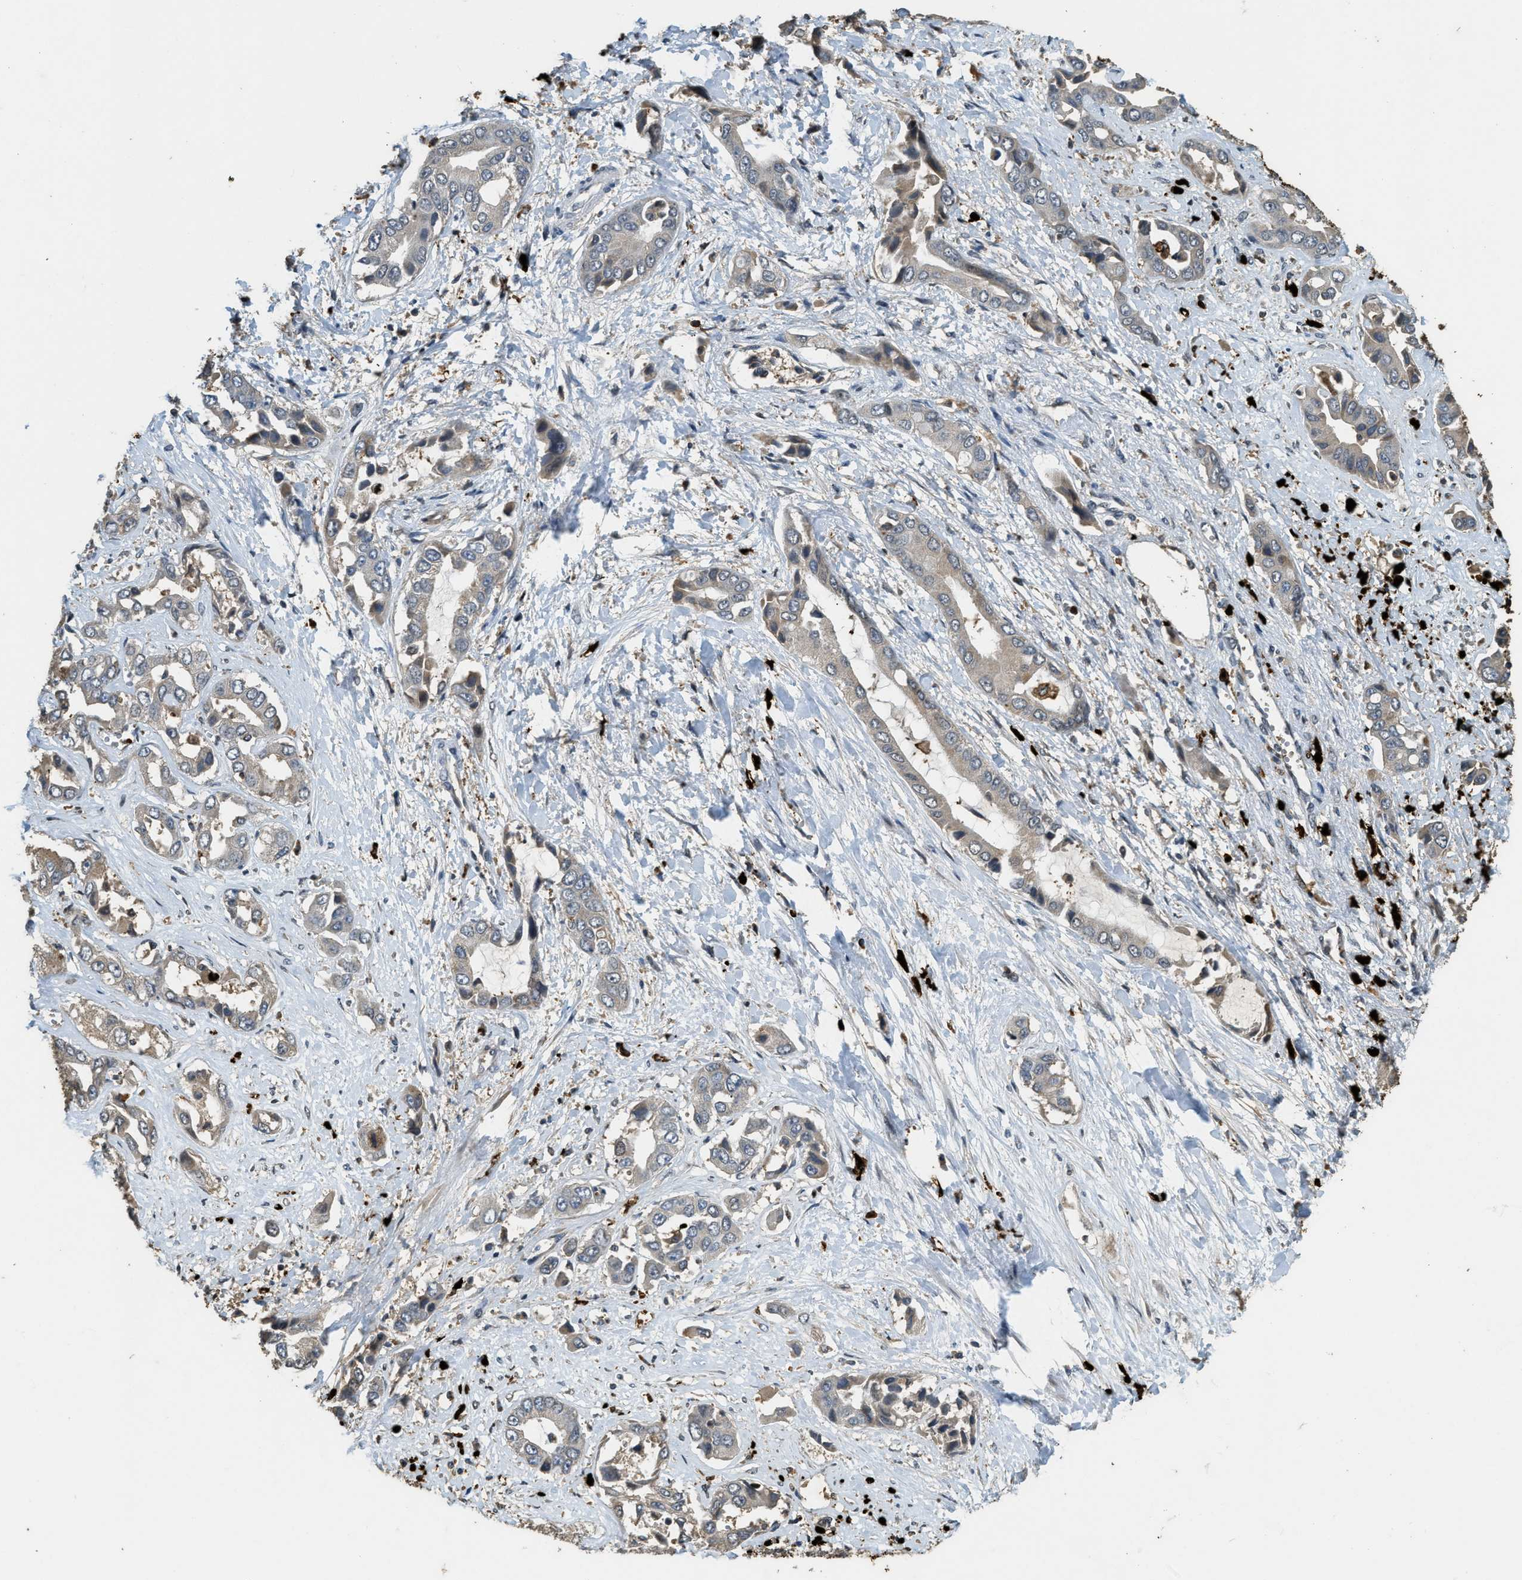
{"staining": {"intensity": "negative", "quantity": "none", "location": "none"}, "tissue": "liver cancer", "cell_type": "Tumor cells", "image_type": "cancer", "snomed": [{"axis": "morphology", "description": "Cholangiocarcinoma"}, {"axis": "topography", "description": "Liver"}], "caption": "An image of liver cholangiocarcinoma stained for a protein exhibits no brown staining in tumor cells.", "gene": "RNF141", "patient": {"sex": "female", "age": 52}}